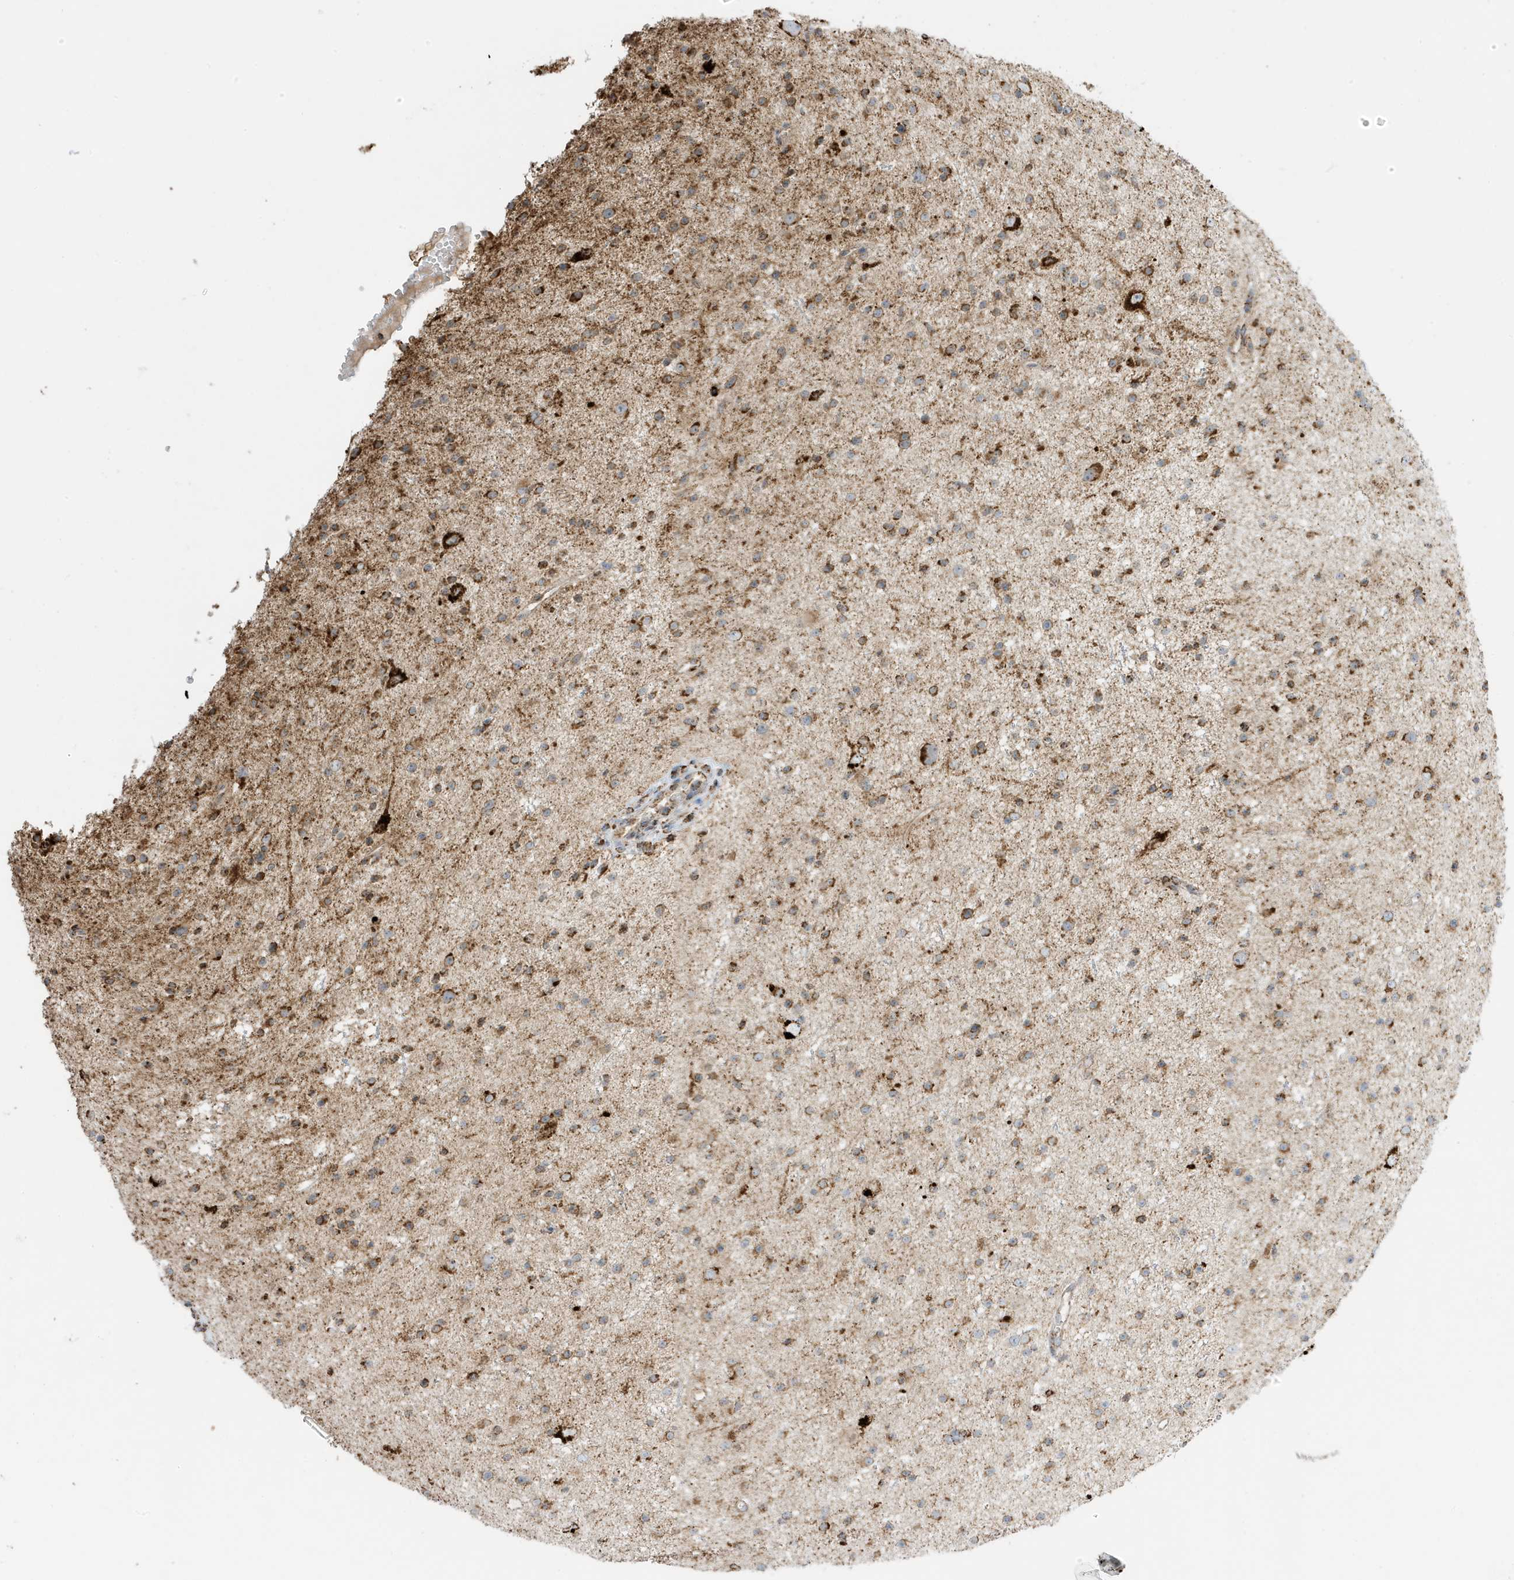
{"staining": {"intensity": "moderate", "quantity": ">75%", "location": "cytoplasmic/membranous"}, "tissue": "glioma", "cell_type": "Tumor cells", "image_type": "cancer", "snomed": [{"axis": "morphology", "description": "Glioma, malignant, Low grade"}, {"axis": "topography", "description": "Cerebral cortex"}], "caption": "Malignant glioma (low-grade) stained with a protein marker reveals moderate staining in tumor cells.", "gene": "ATP5ME", "patient": {"sex": "female", "age": 39}}